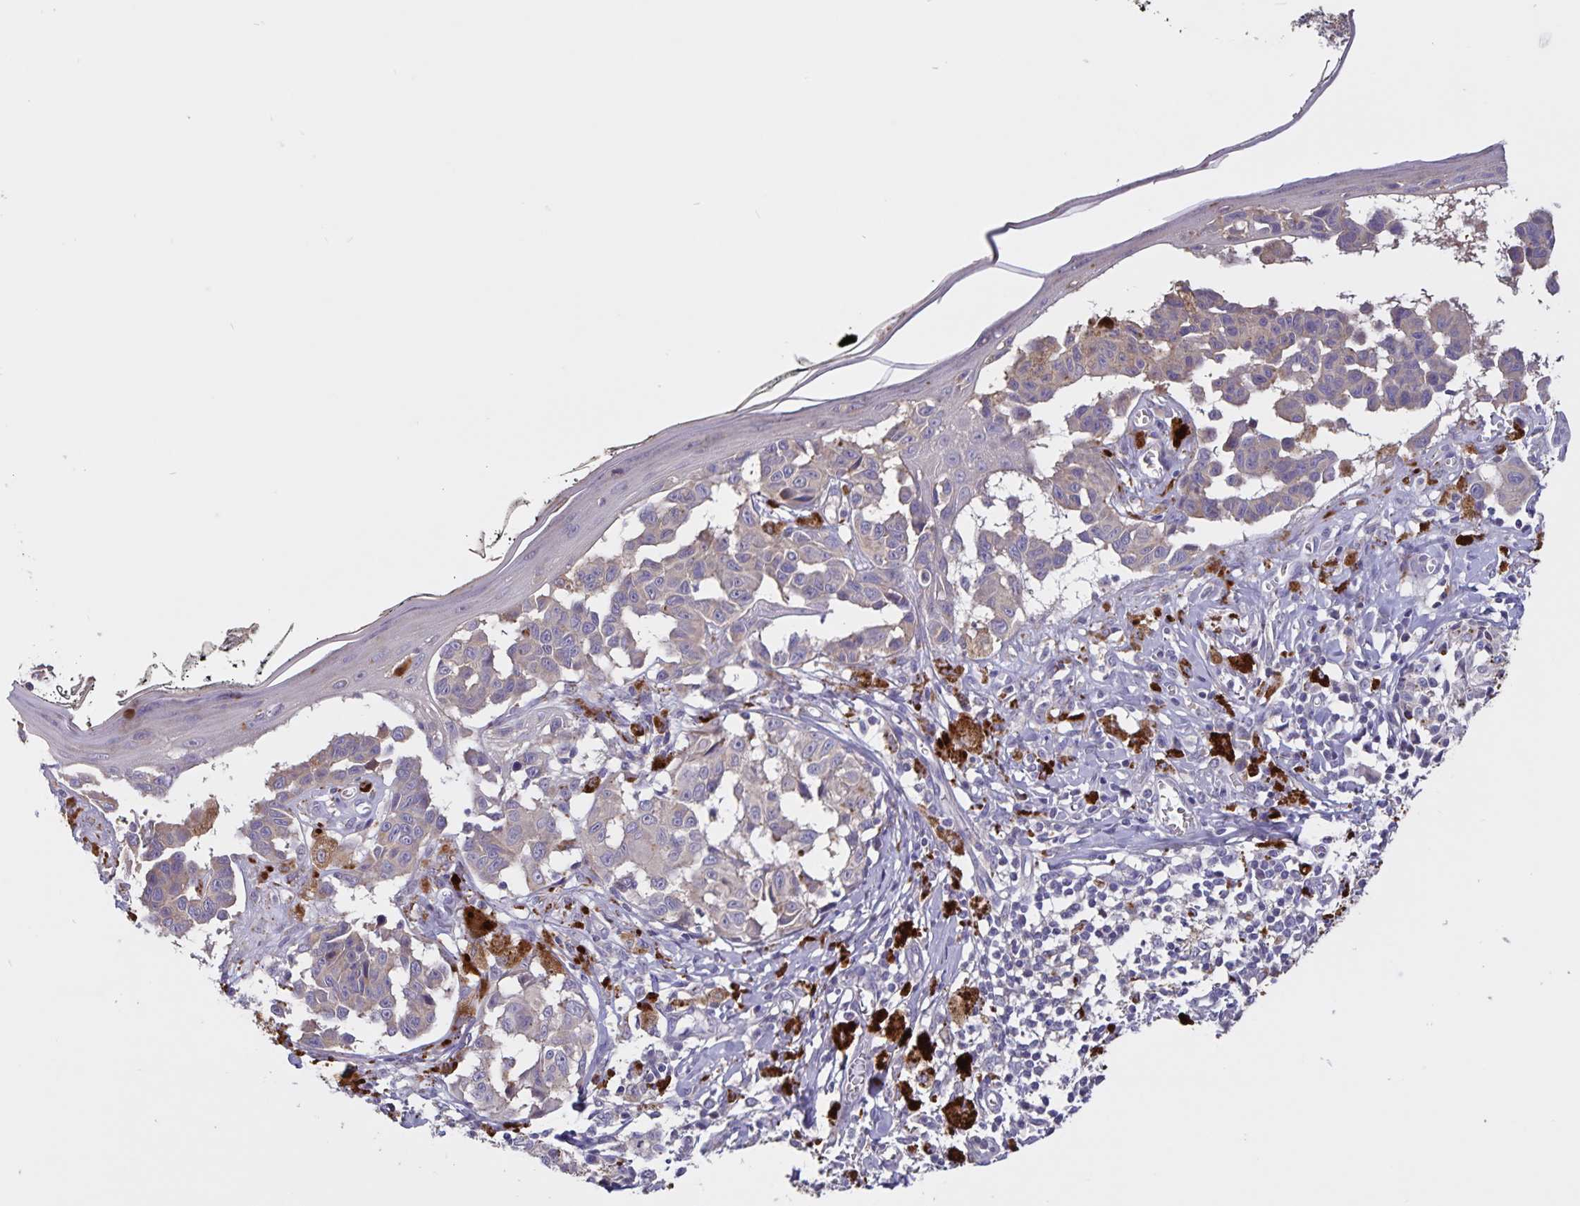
{"staining": {"intensity": "negative", "quantity": "none", "location": "none"}, "tissue": "melanoma", "cell_type": "Tumor cells", "image_type": "cancer", "snomed": [{"axis": "morphology", "description": "Malignant melanoma, NOS"}, {"axis": "topography", "description": "Skin"}], "caption": "This image is of melanoma stained with immunohistochemistry (IHC) to label a protein in brown with the nuclei are counter-stained blue. There is no staining in tumor cells.", "gene": "FBXL16", "patient": {"sex": "female", "age": 43}}